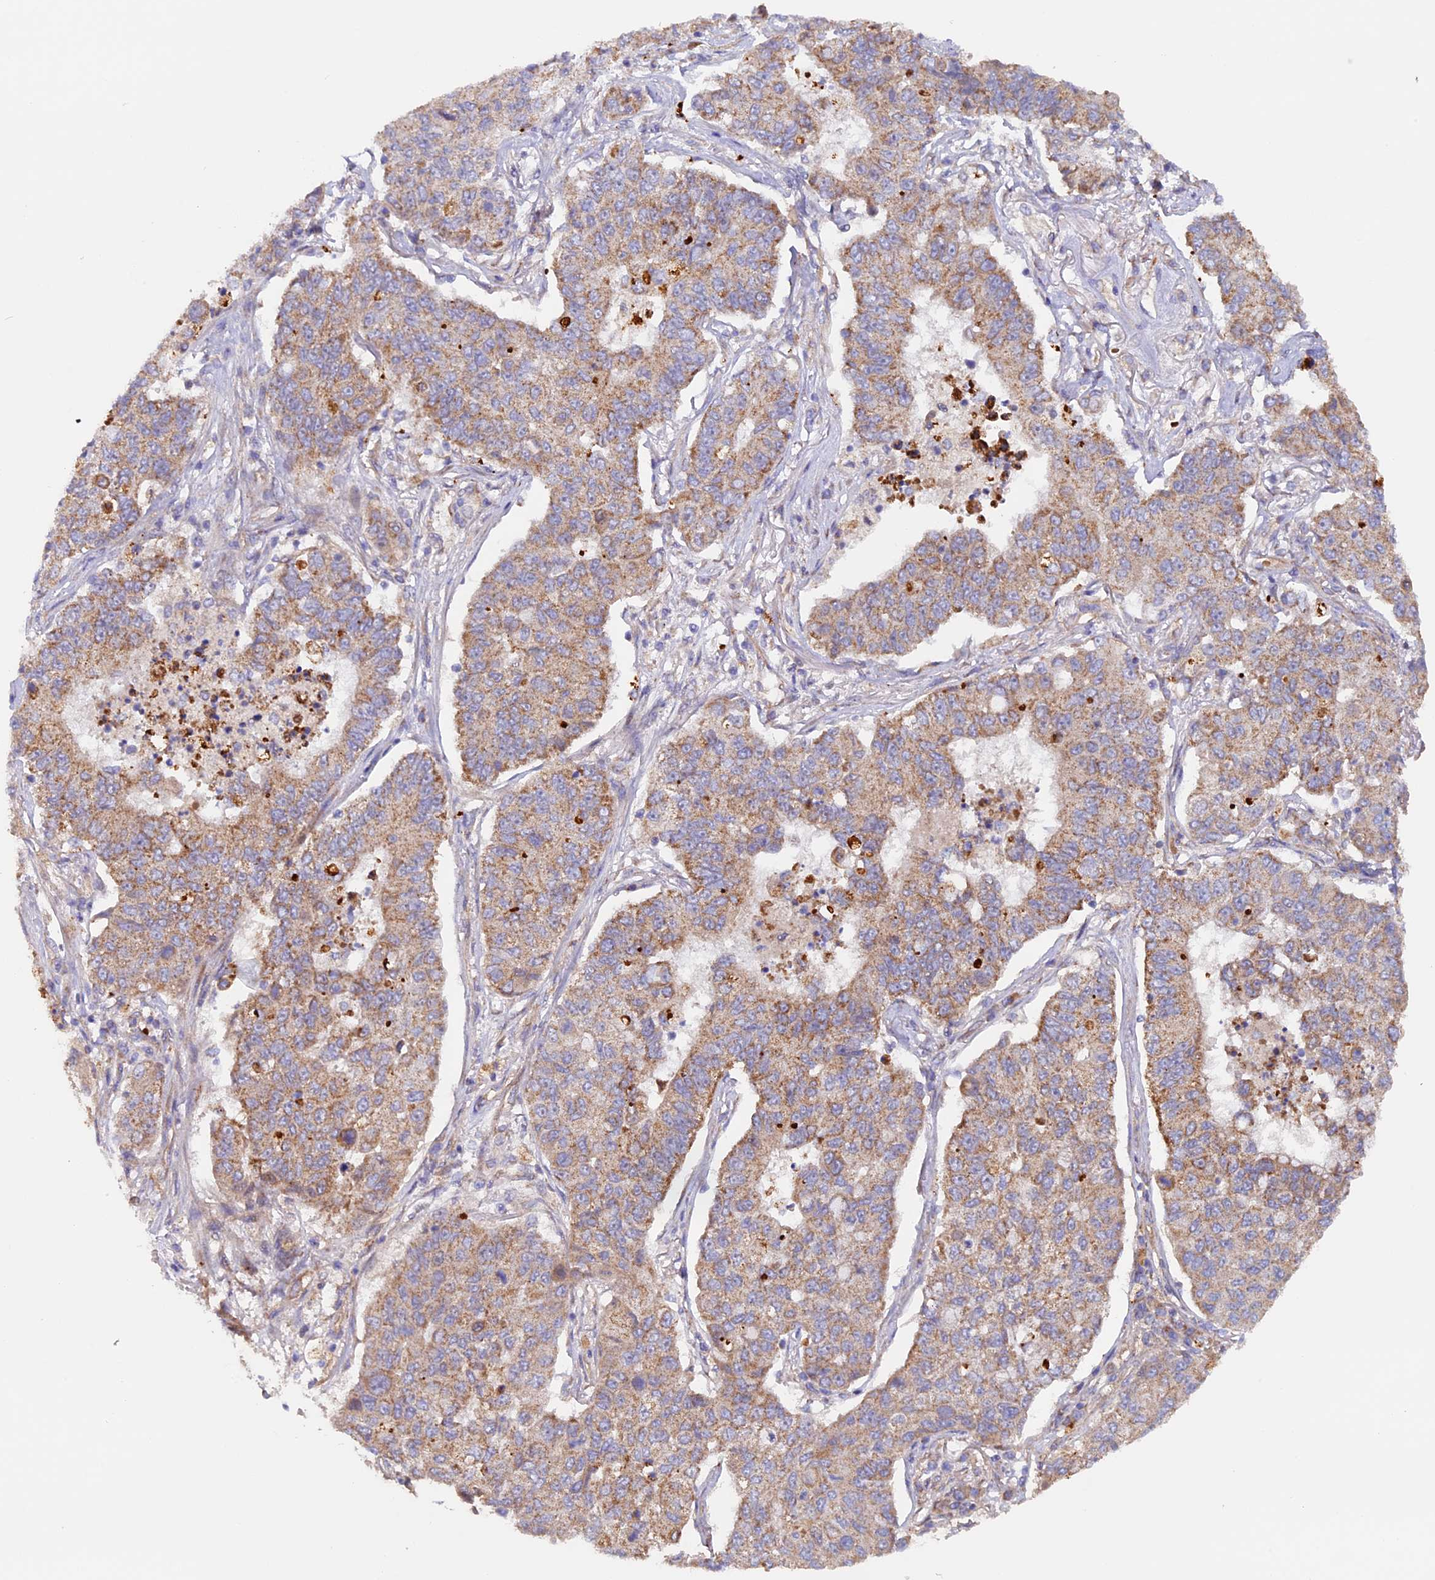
{"staining": {"intensity": "weak", "quantity": ">75%", "location": "cytoplasmic/membranous"}, "tissue": "lung cancer", "cell_type": "Tumor cells", "image_type": "cancer", "snomed": [{"axis": "morphology", "description": "Squamous cell carcinoma, NOS"}, {"axis": "topography", "description": "Lung"}], "caption": "The micrograph displays a brown stain indicating the presence of a protein in the cytoplasmic/membranous of tumor cells in lung cancer. The staining is performed using DAB (3,3'-diaminobenzidine) brown chromogen to label protein expression. The nuclei are counter-stained blue using hematoxylin.", "gene": "DUS3L", "patient": {"sex": "male", "age": 74}}